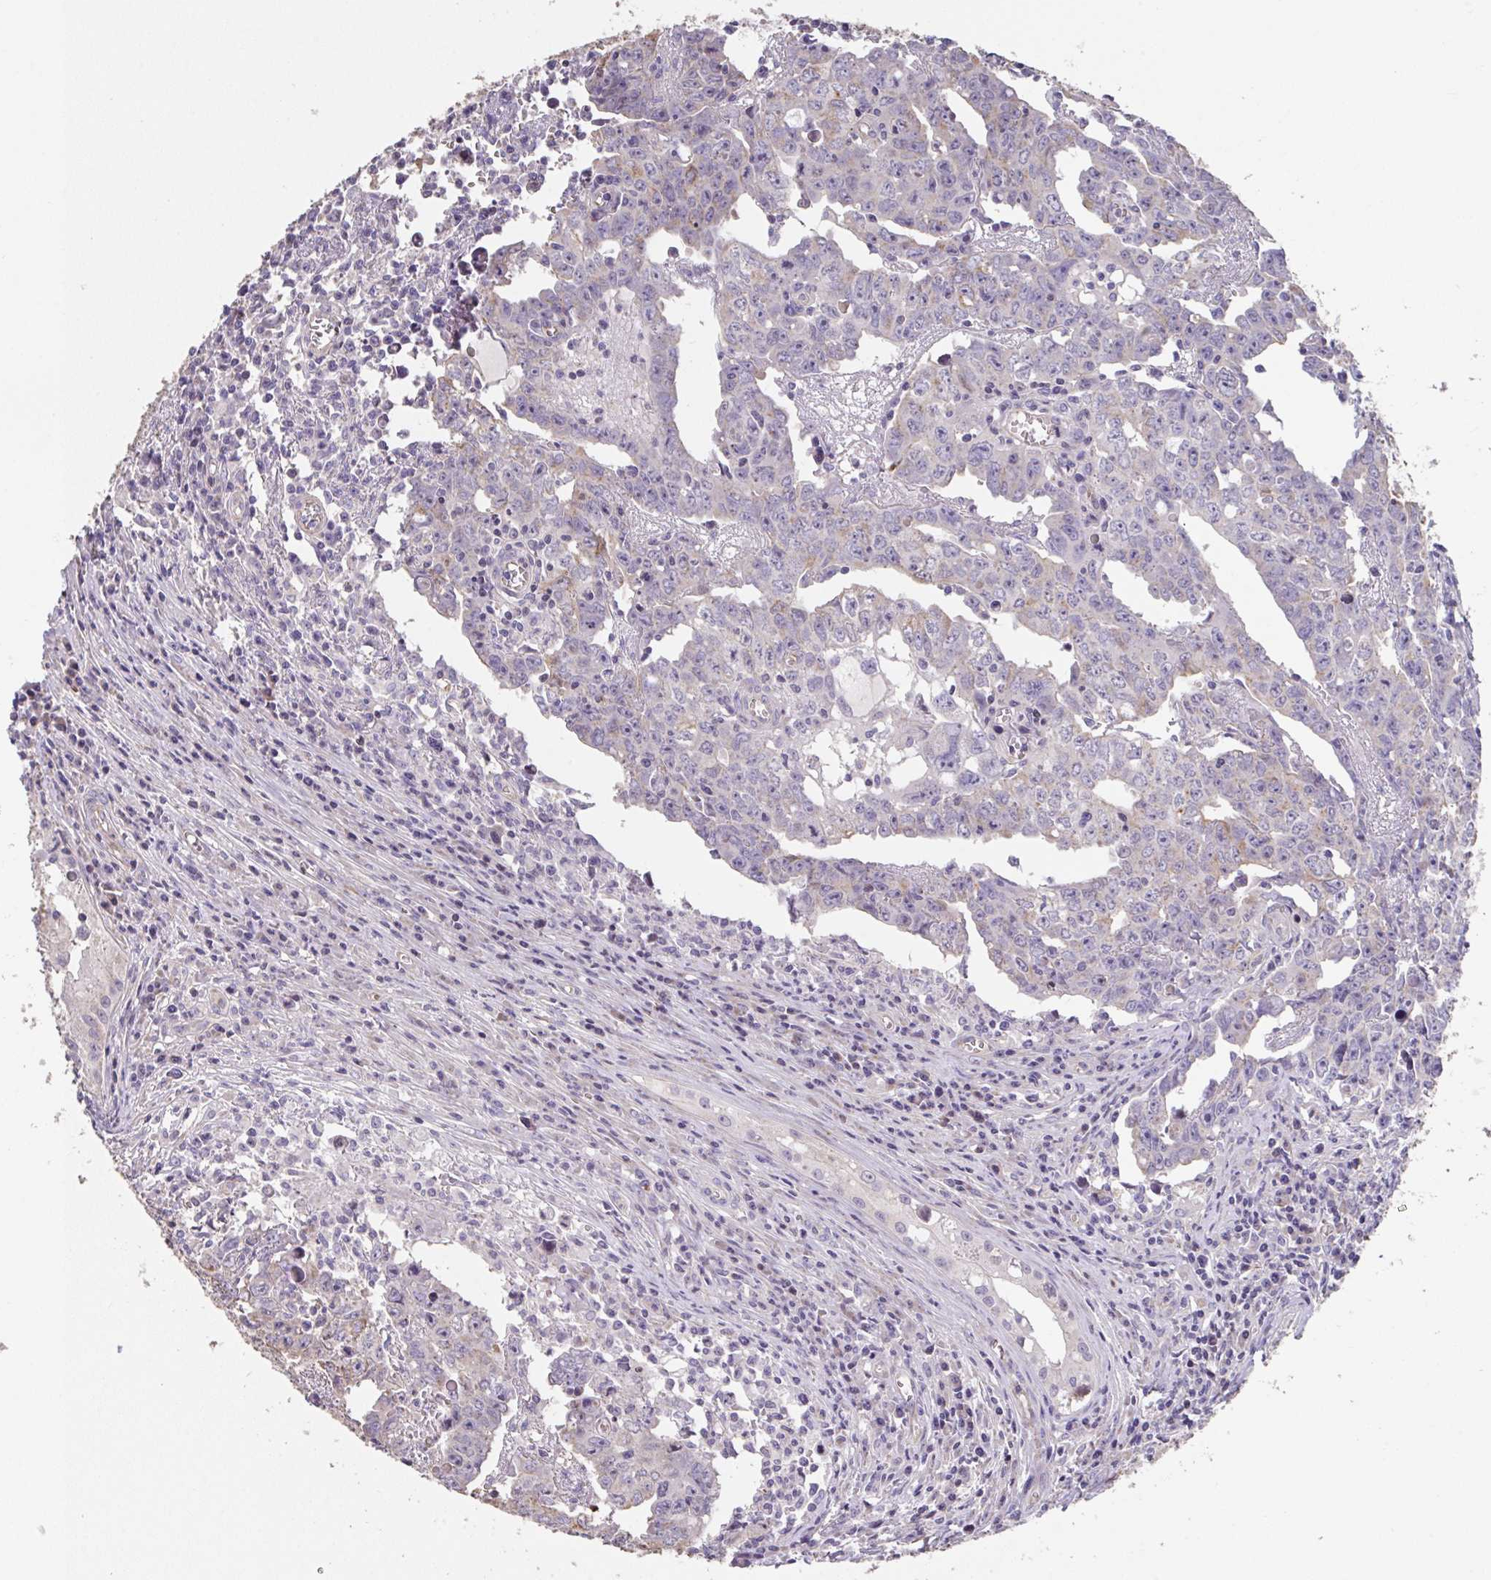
{"staining": {"intensity": "weak", "quantity": "<25%", "location": "cytoplasmic/membranous"}, "tissue": "testis cancer", "cell_type": "Tumor cells", "image_type": "cancer", "snomed": [{"axis": "morphology", "description": "Carcinoma, Embryonal, NOS"}, {"axis": "topography", "description": "Testis"}], "caption": "Immunohistochemical staining of human testis cancer (embryonal carcinoma) displays no significant expression in tumor cells. (DAB (3,3'-diaminobenzidine) IHC visualized using brightfield microscopy, high magnification).", "gene": "RUNDC3B", "patient": {"sex": "male", "age": 22}}